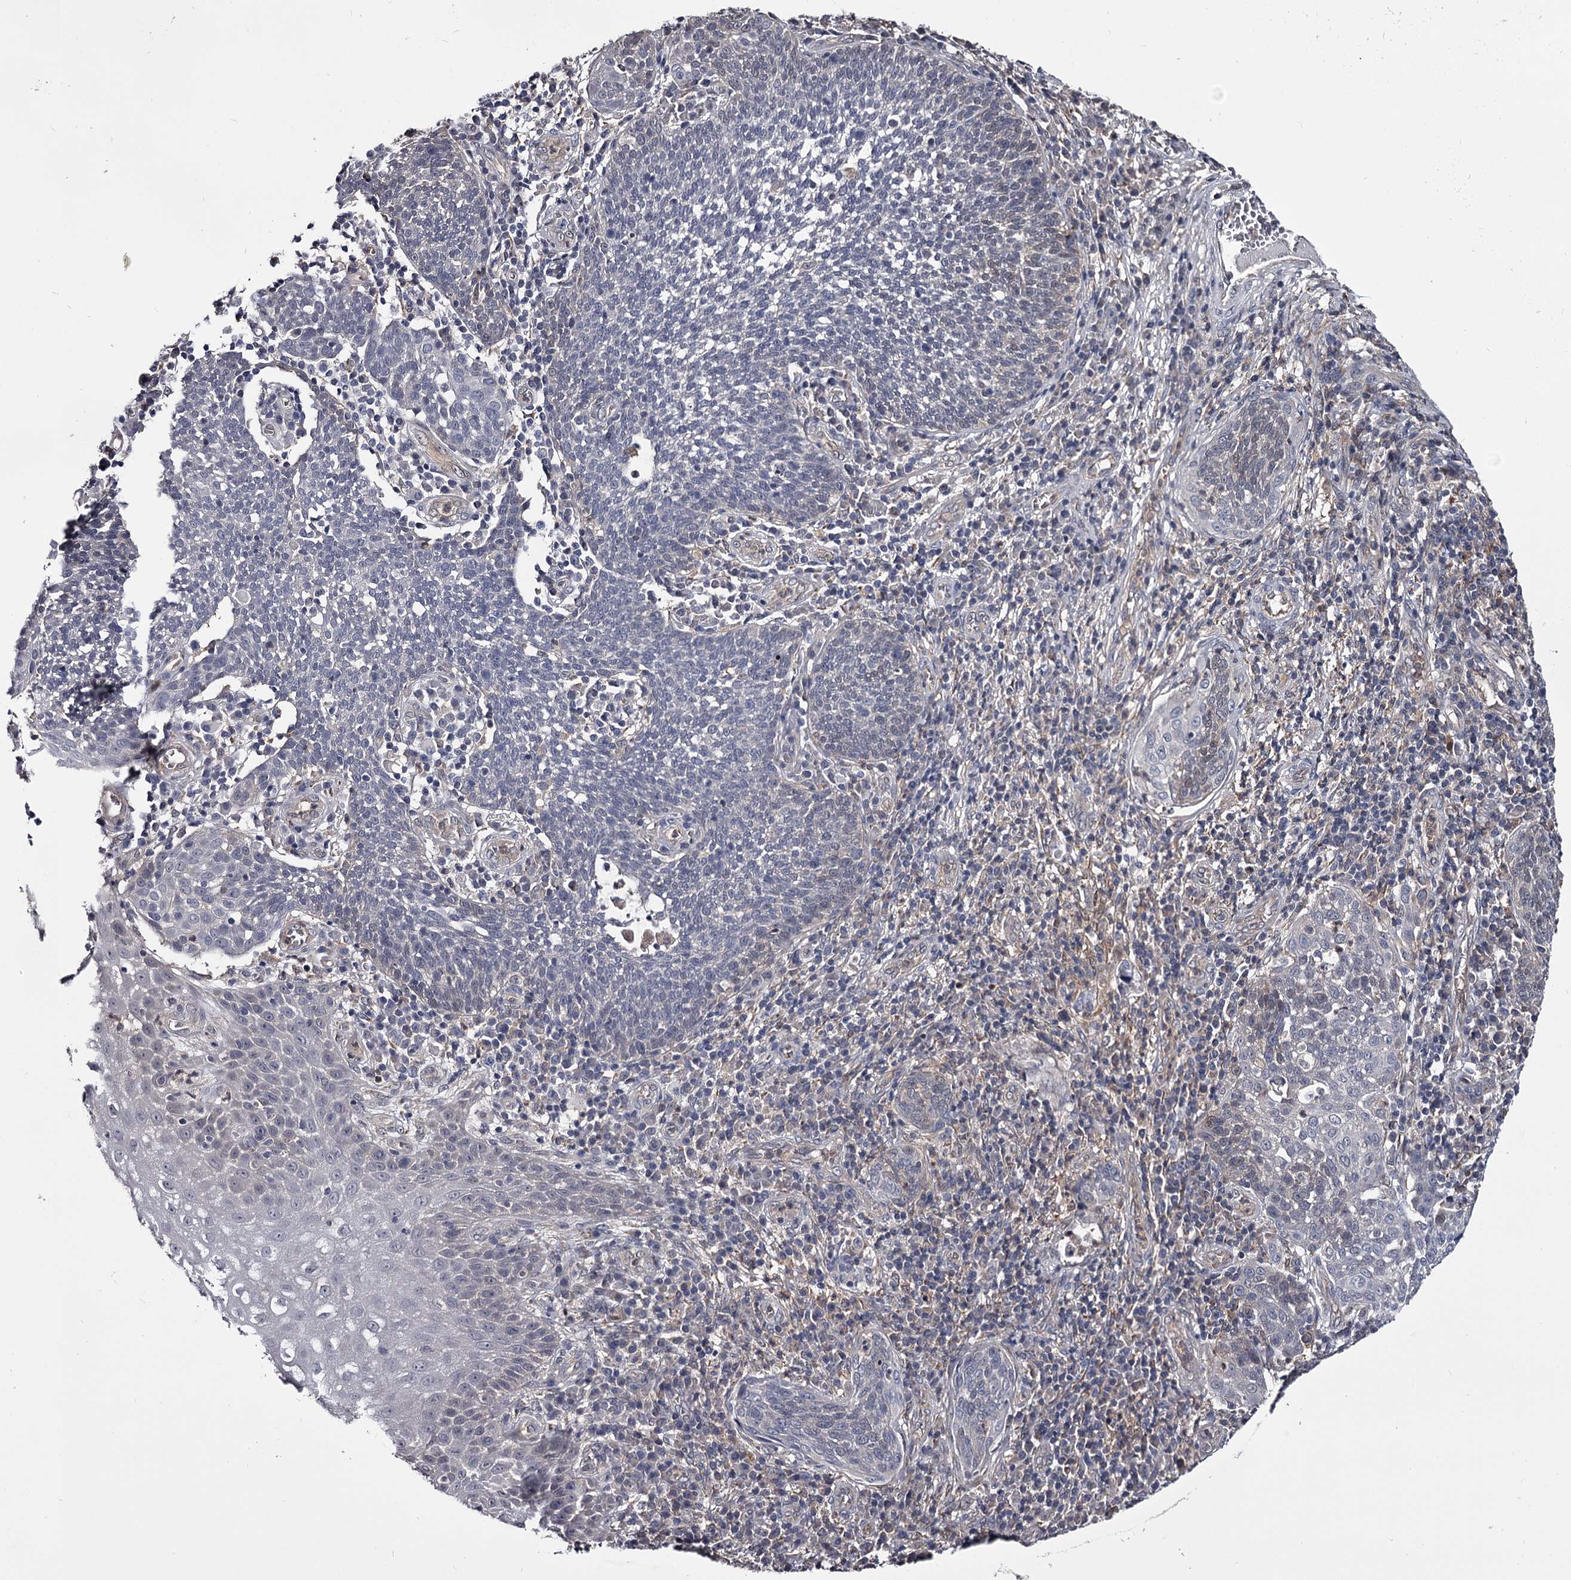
{"staining": {"intensity": "negative", "quantity": "none", "location": "none"}, "tissue": "cervical cancer", "cell_type": "Tumor cells", "image_type": "cancer", "snomed": [{"axis": "morphology", "description": "Squamous cell carcinoma, NOS"}, {"axis": "topography", "description": "Cervix"}], "caption": "This is a image of immunohistochemistry staining of cervical cancer, which shows no positivity in tumor cells.", "gene": "GSTO1", "patient": {"sex": "female", "age": 34}}